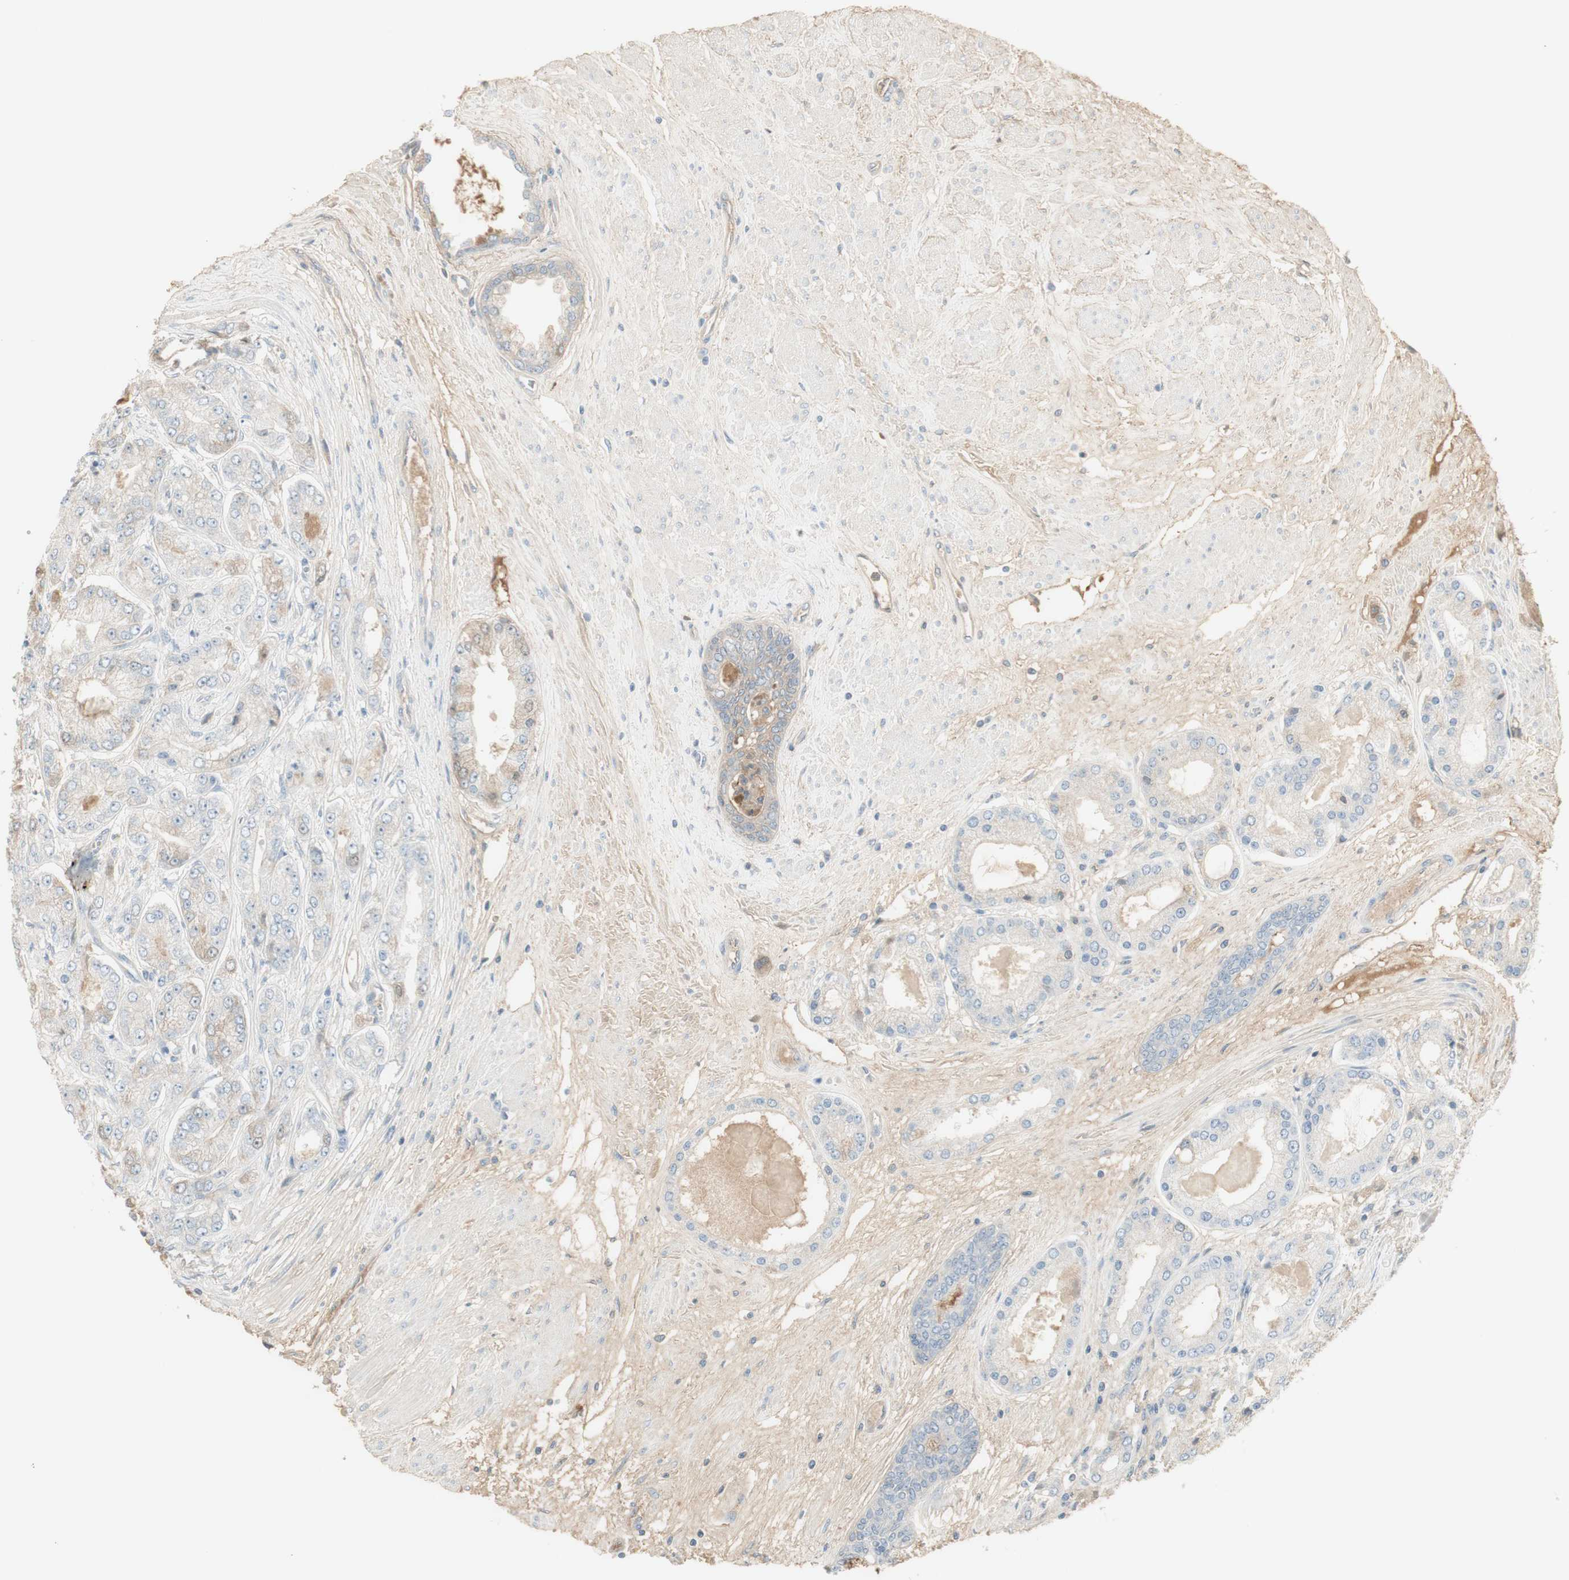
{"staining": {"intensity": "negative", "quantity": "none", "location": "none"}, "tissue": "prostate cancer", "cell_type": "Tumor cells", "image_type": "cancer", "snomed": [{"axis": "morphology", "description": "Adenocarcinoma, High grade"}, {"axis": "topography", "description": "Prostate"}], "caption": "High magnification brightfield microscopy of prostate adenocarcinoma (high-grade) stained with DAB (3,3'-diaminobenzidine) (brown) and counterstained with hematoxylin (blue): tumor cells show no significant positivity.", "gene": "IFNG", "patient": {"sex": "male", "age": 59}}